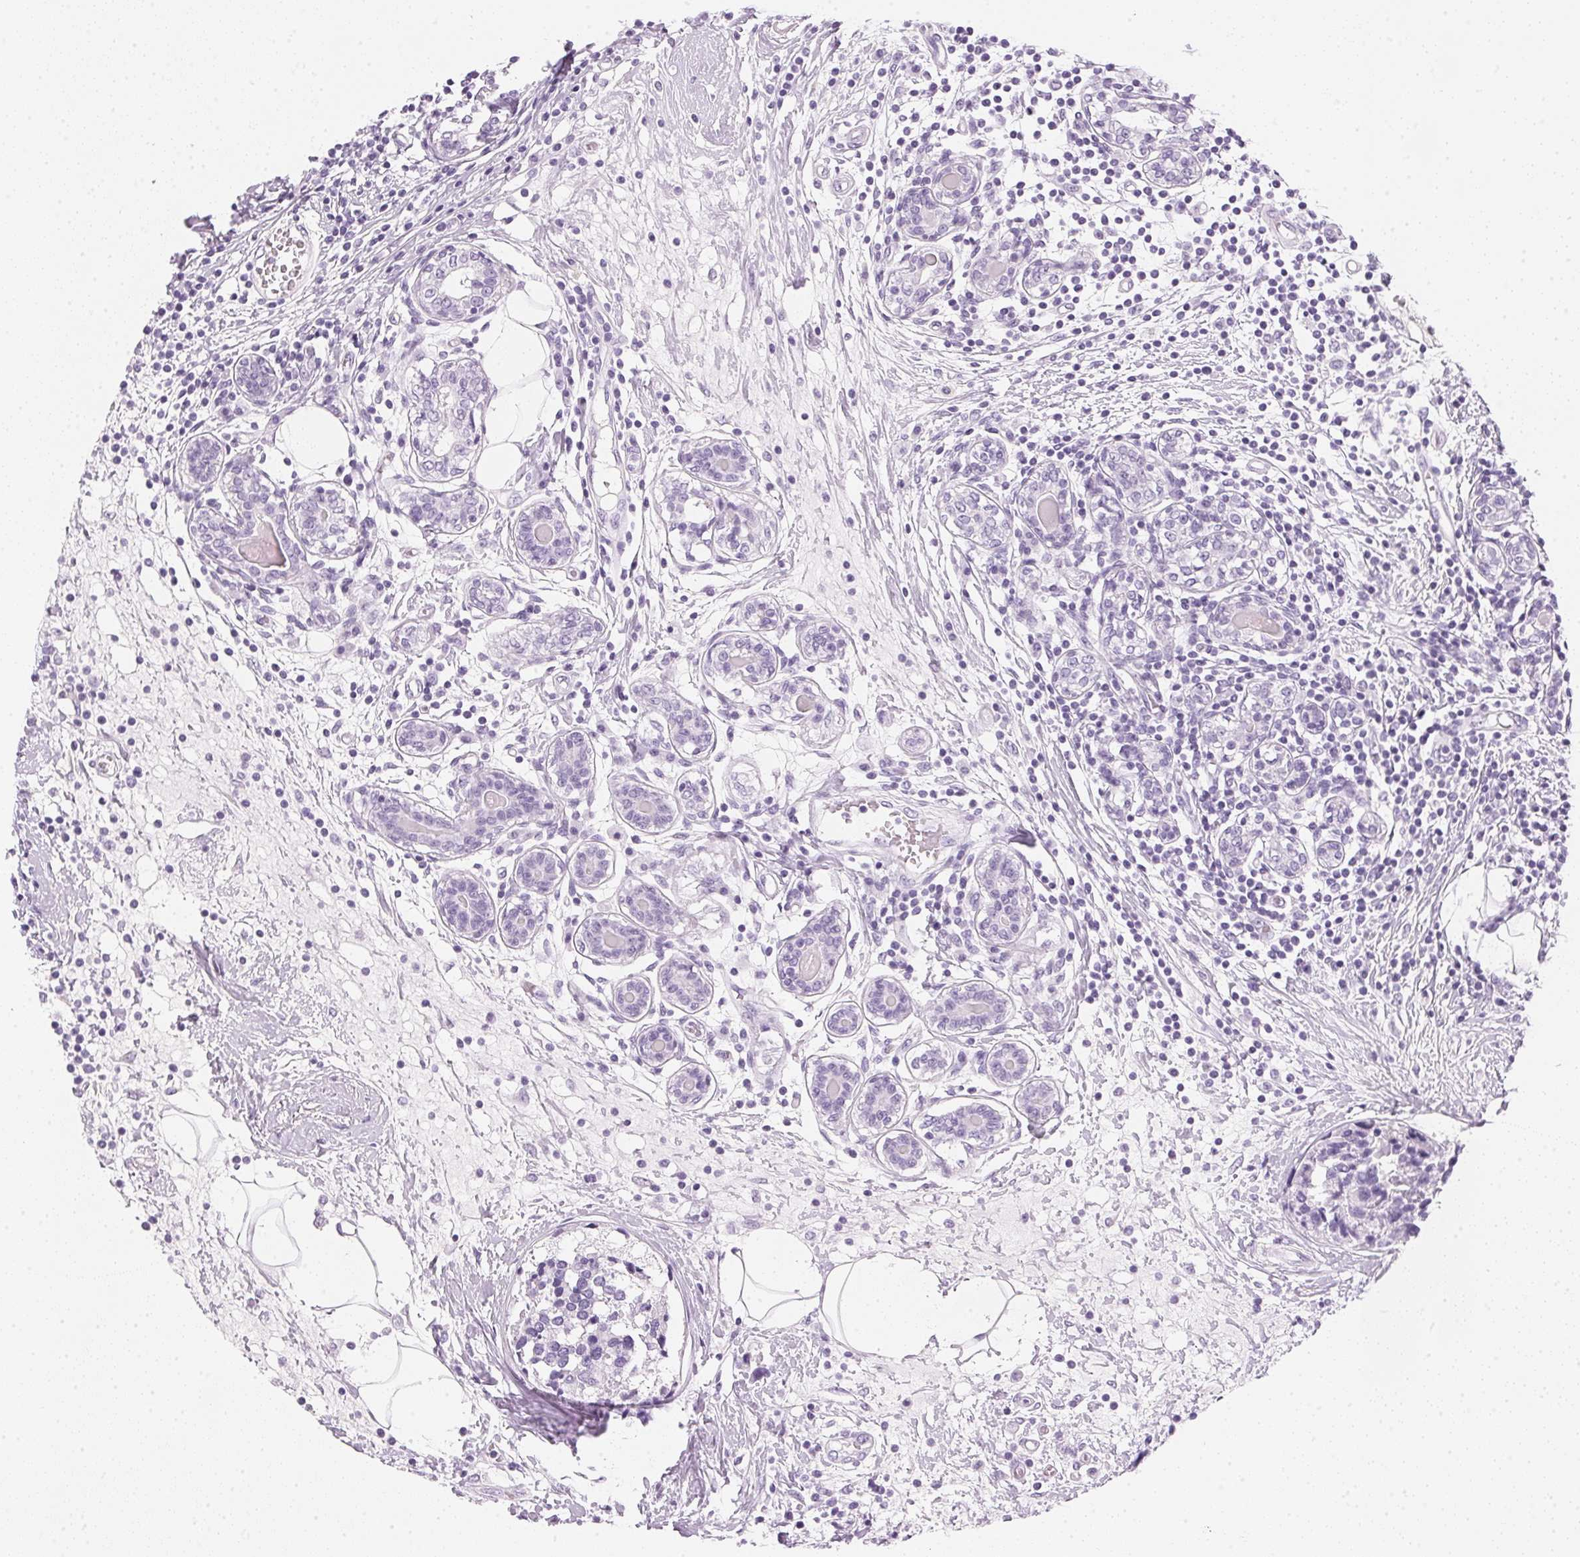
{"staining": {"intensity": "negative", "quantity": "none", "location": "none"}, "tissue": "breast cancer", "cell_type": "Tumor cells", "image_type": "cancer", "snomed": [{"axis": "morphology", "description": "Lobular carcinoma"}, {"axis": "topography", "description": "Breast"}], "caption": "Immunohistochemical staining of breast cancer shows no significant positivity in tumor cells.", "gene": "IGFBP1", "patient": {"sex": "female", "age": 59}}